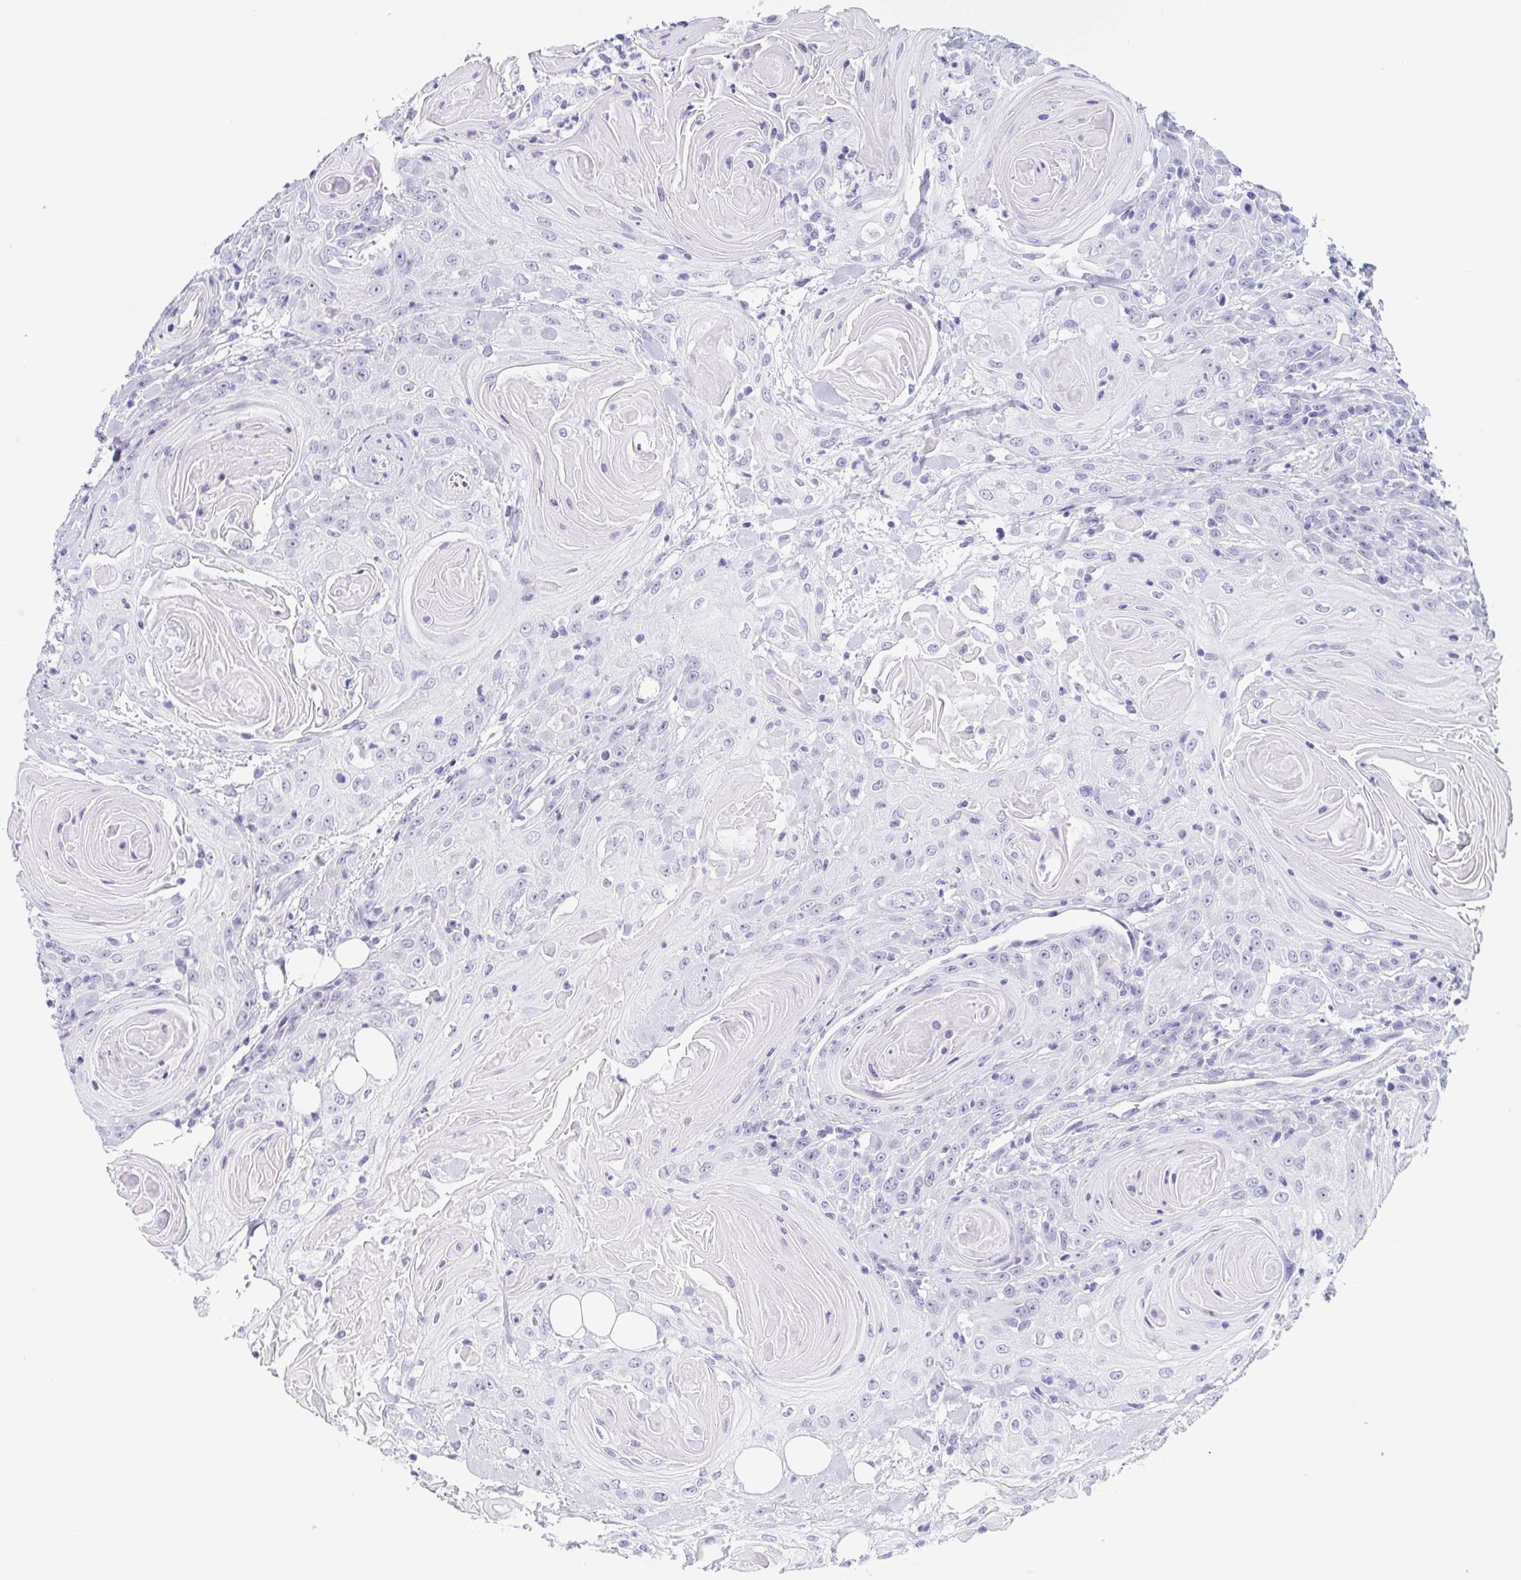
{"staining": {"intensity": "negative", "quantity": "none", "location": "none"}, "tissue": "head and neck cancer", "cell_type": "Tumor cells", "image_type": "cancer", "snomed": [{"axis": "morphology", "description": "Squamous cell carcinoma, NOS"}, {"axis": "topography", "description": "Head-Neck"}], "caption": "High magnification brightfield microscopy of head and neck cancer stained with DAB (brown) and counterstained with hematoxylin (blue): tumor cells show no significant positivity.", "gene": "REG4", "patient": {"sex": "female", "age": 84}}